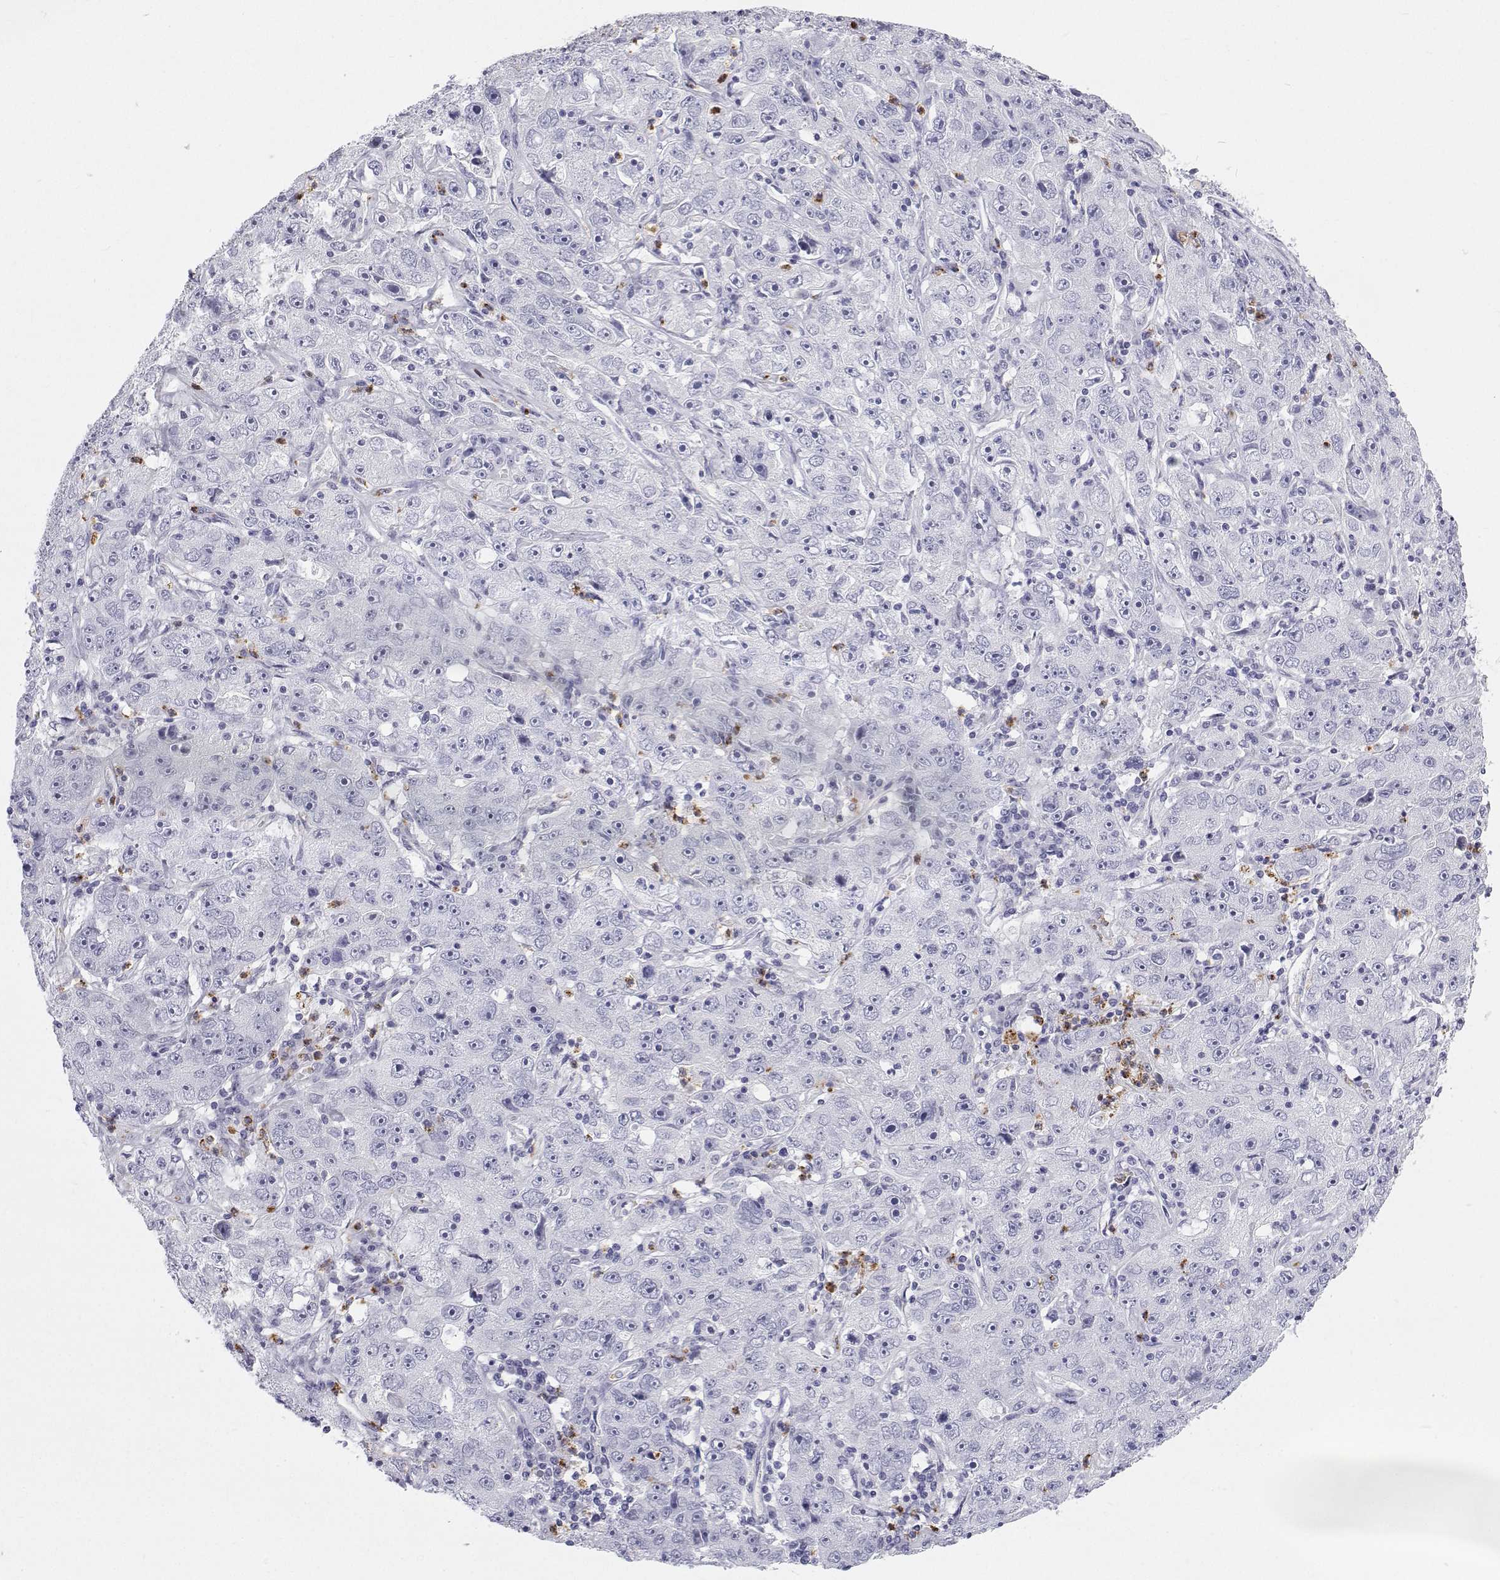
{"staining": {"intensity": "negative", "quantity": "none", "location": "none"}, "tissue": "lung cancer", "cell_type": "Tumor cells", "image_type": "cancer", "snomed": [{"axis": "morphology", "description": "Normal morphology"}, {"axis": "morphology", "description": "Adenocarcinoma, NOS"}, {"axis": "topography", "description": "Lymph node"}, {"axis": "topography", "description": "Lung"}], "caption": "DAB (3,3'-diaminobenzidine) immunohistochemical staining of lung cancer (adenocarcinoma) displays no significant expression in tumor cells.", "gene": "SFTPB", "patient": {"sex": "female", "age": 57}}